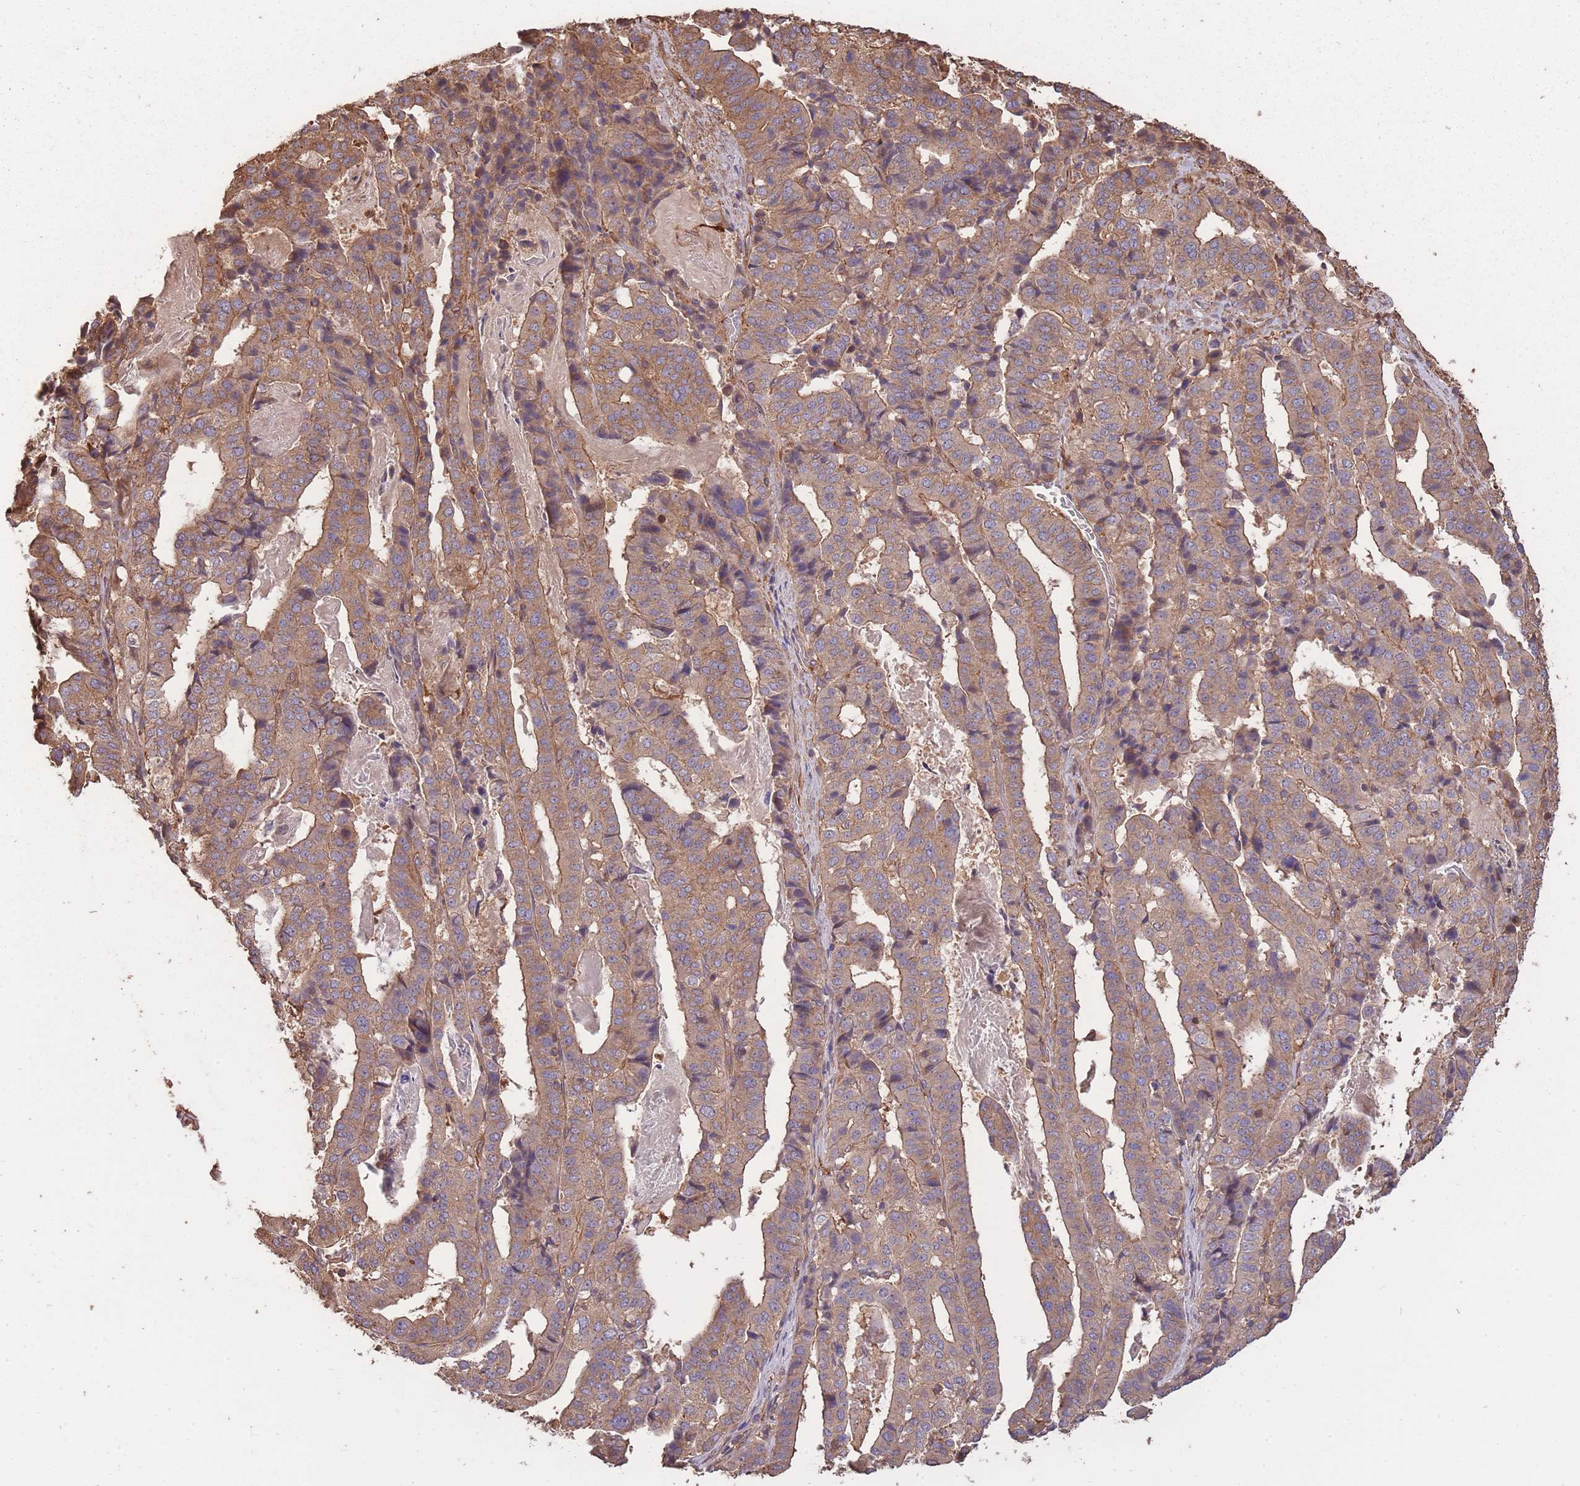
{"staining": {"intensity": "moderate", "quantity": ">75%", "location": "cytoplasmic/membranous"}, "tissue": "stomach cancer", "cell_type": "Tumor cells", "image_type": "cancer", "snomed": [{"axis": "morphology", "description": "Adenocarcinoma, NOS"}, {"axis": "topography", "description": "Stomach"}], "caption": "Brown immunohistochemical staining in human stomach cancer demonstrates moderate cytoplasmic/membranous staining in about >75% of tumor cells. The staining was performed using DAB to visualize the protein expression in brown, while the nuclei were stained in blue with hematoxylin (Magnification: 20x).", "gene": "ARMH3", "patient": {"sex": "male", "age": 48}}